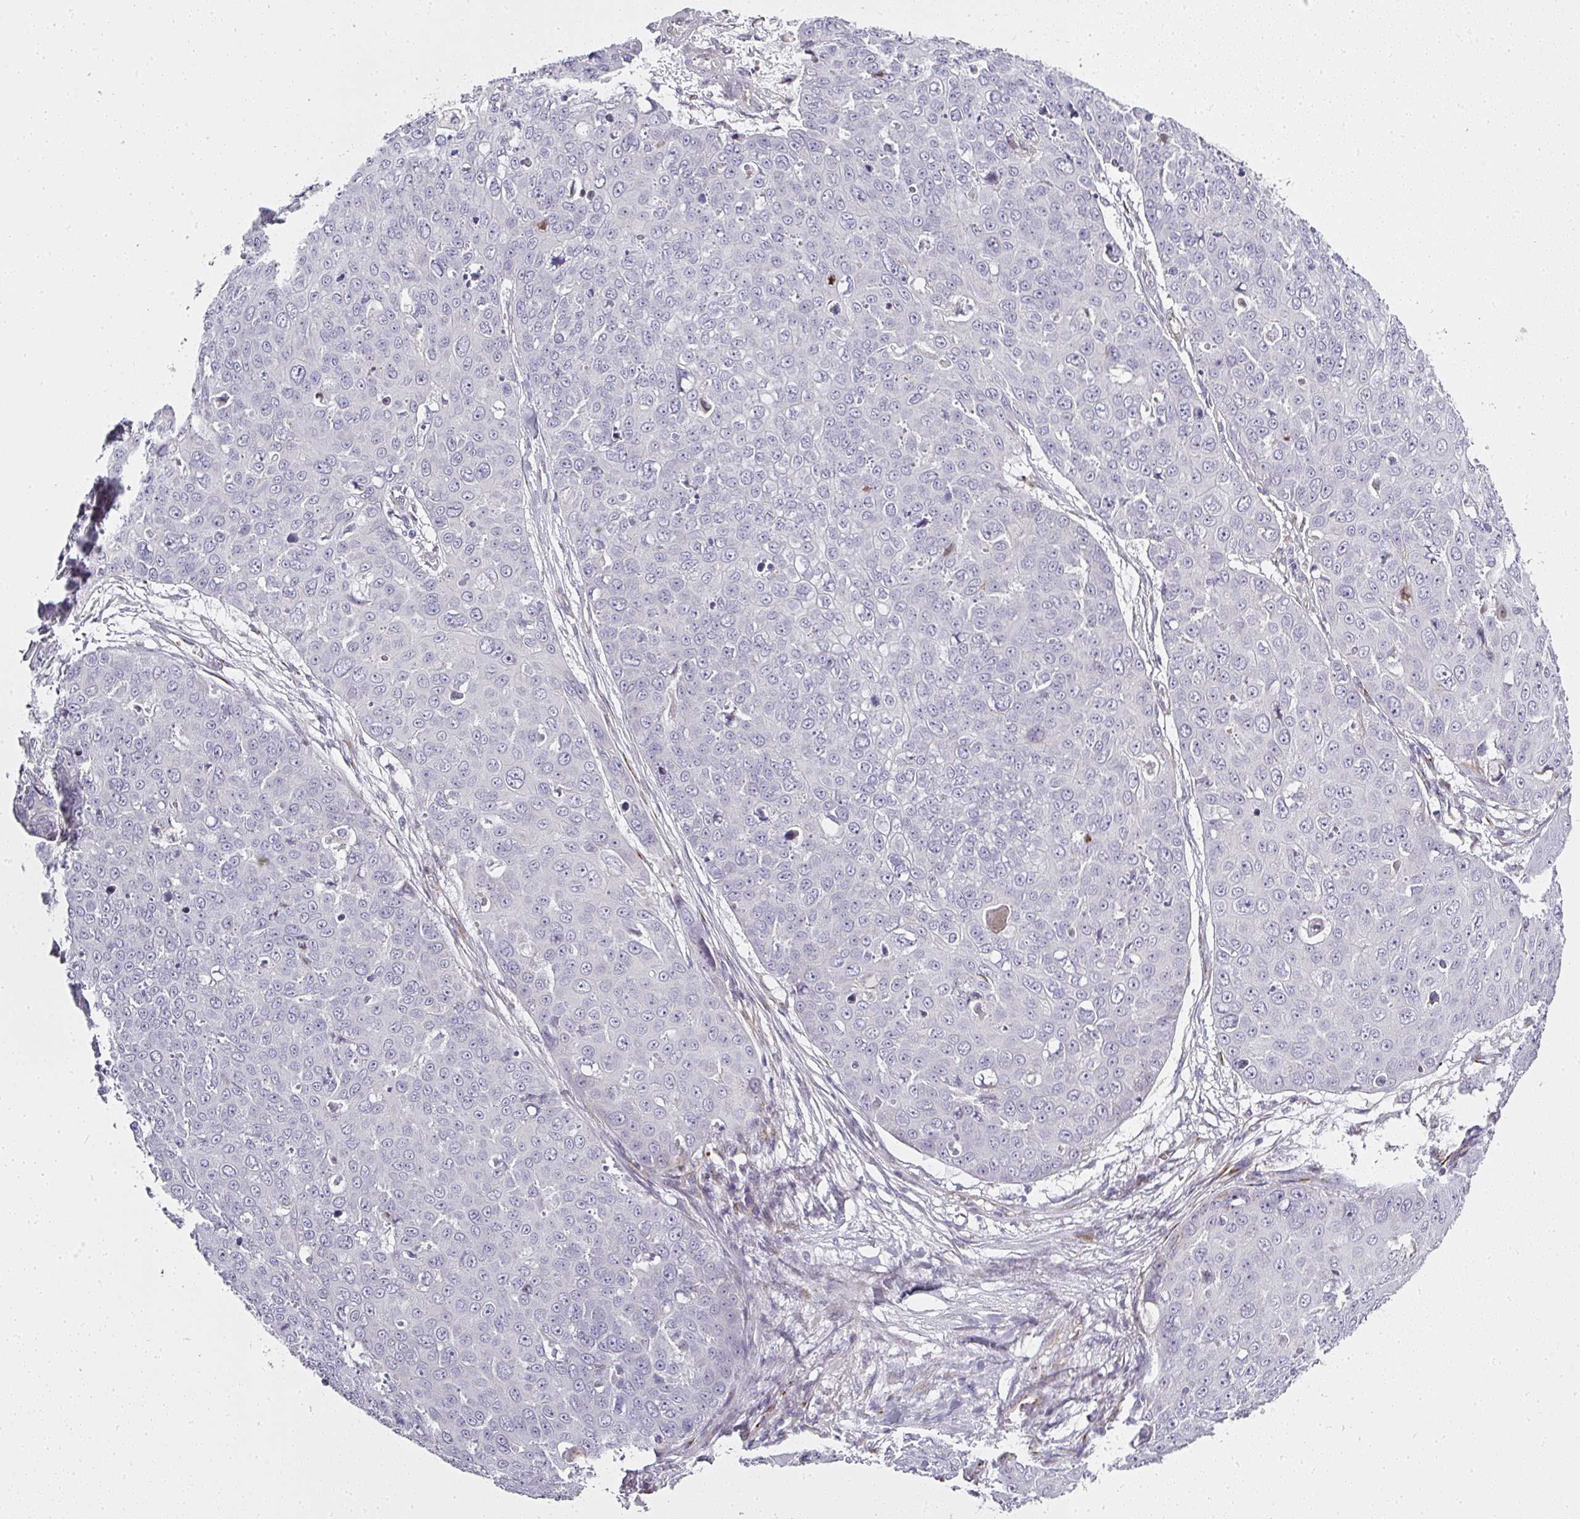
{"staining": {"intensity": "negative", "quantity": "none", "location": "none"}, "tissue": "skin cancer", "cell_type": "Tumor cells", "image_type": "cancer", "snomed": [{"axis": "morphology", "description": "Squamous cell carcinoma, NOS"}, {"axis": "topography", "description": "Skin"}], "caption": "Tumor cells show no significant protein expression in squamous cell carcinoma (skin).", "gene": "ATP8B2", "patient": {"sex": "male", "age": 71}}